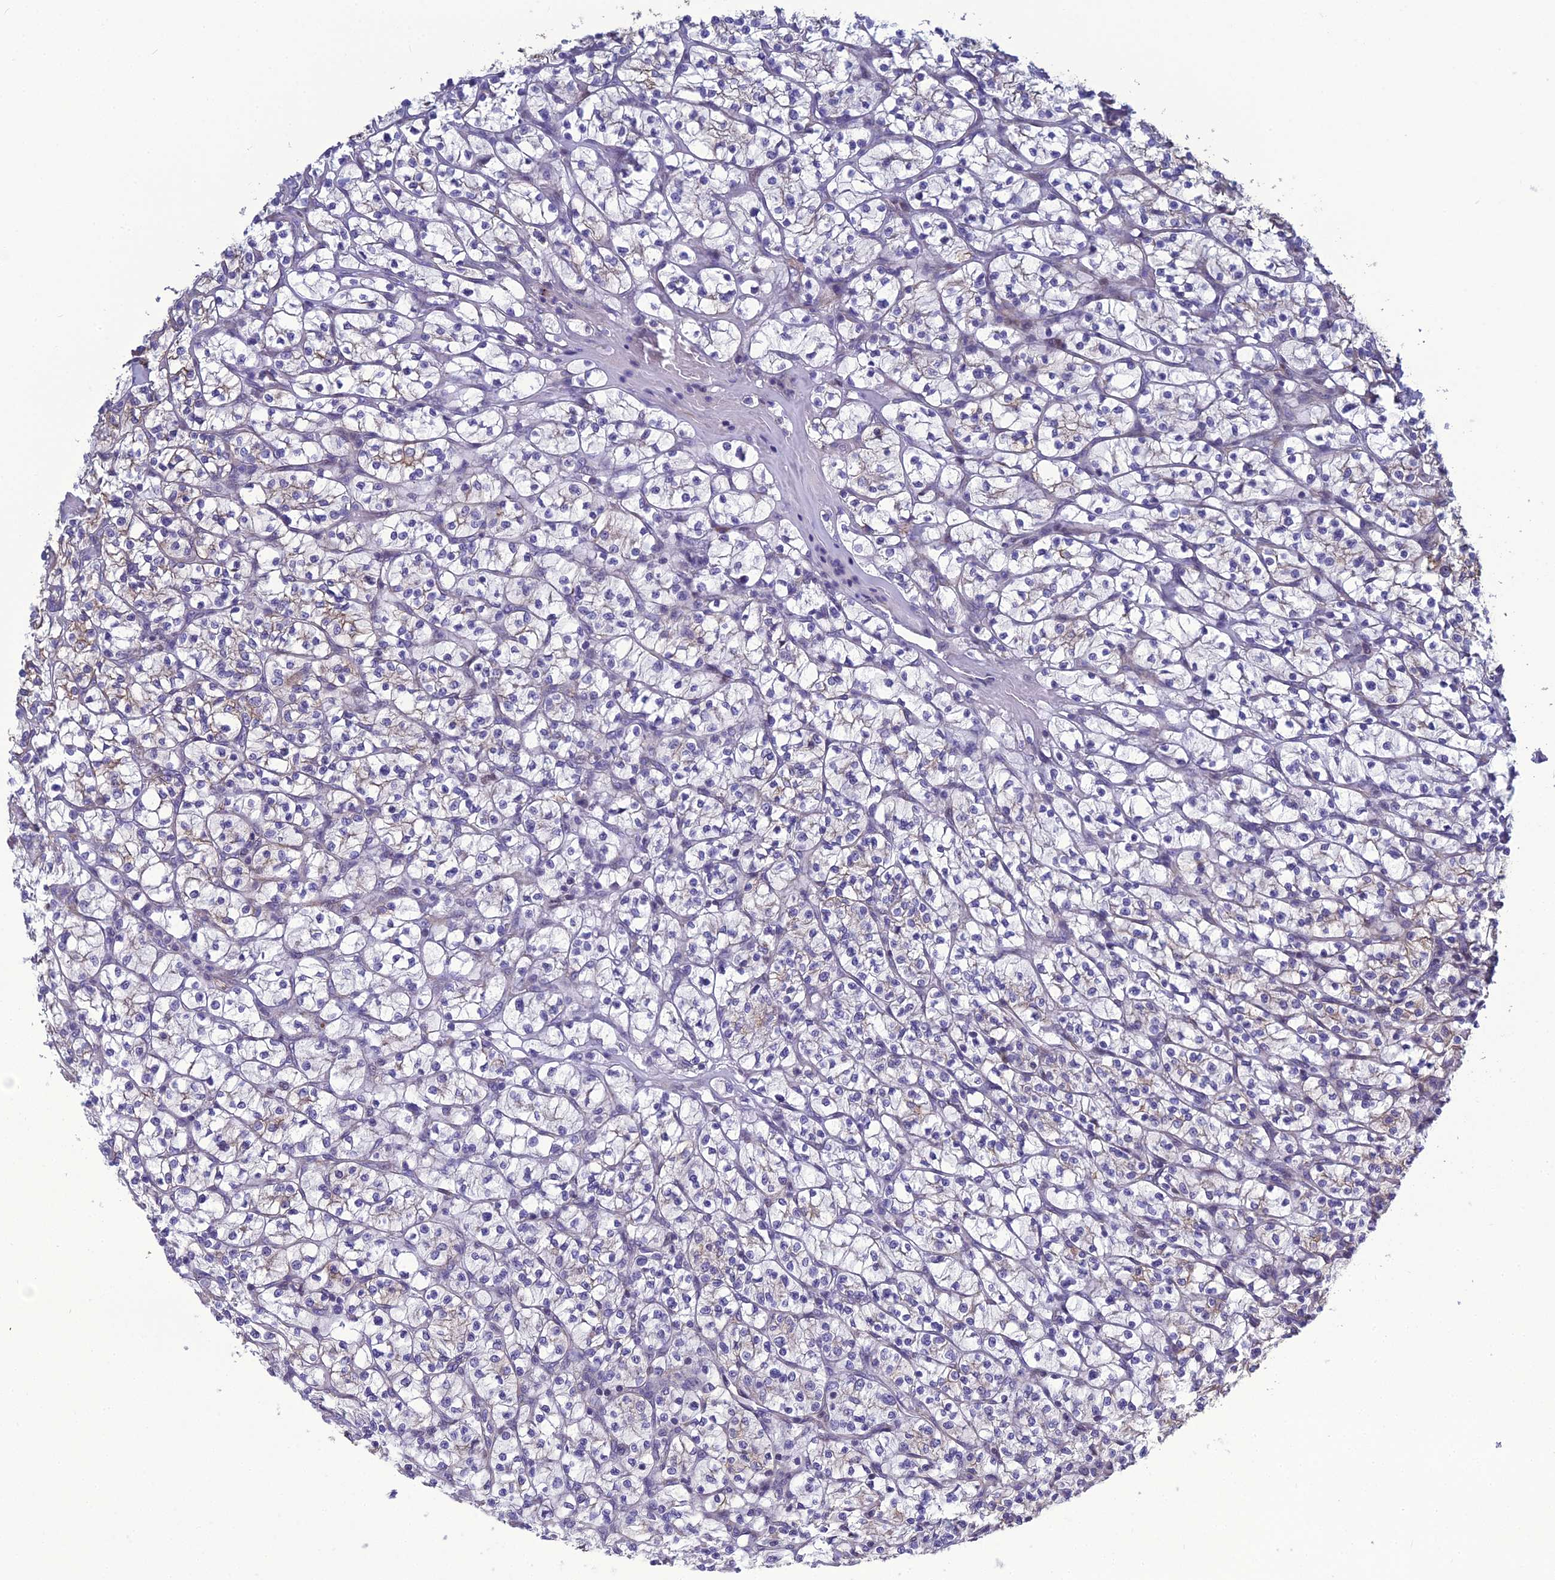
{"staining": {"intensity": "weak", "quantity": "<25%", "location": "cytoplasmic/membranous"}, "tissue": "renal cancer", "cell_type": "Tumor cells", "image_type": "cancer", "snomed": [{"axis": "morphology", "description": "Adenocarcinoma, NOS"}, {"axis": "topography", "description": "Kidney"}], "caption": "A histopathology image of human renal cancer (adenocarcinoma) is negative for staining in tumor cells.", "gene": "LZTS2", "patient": {"sex": "female", "age": 64}}